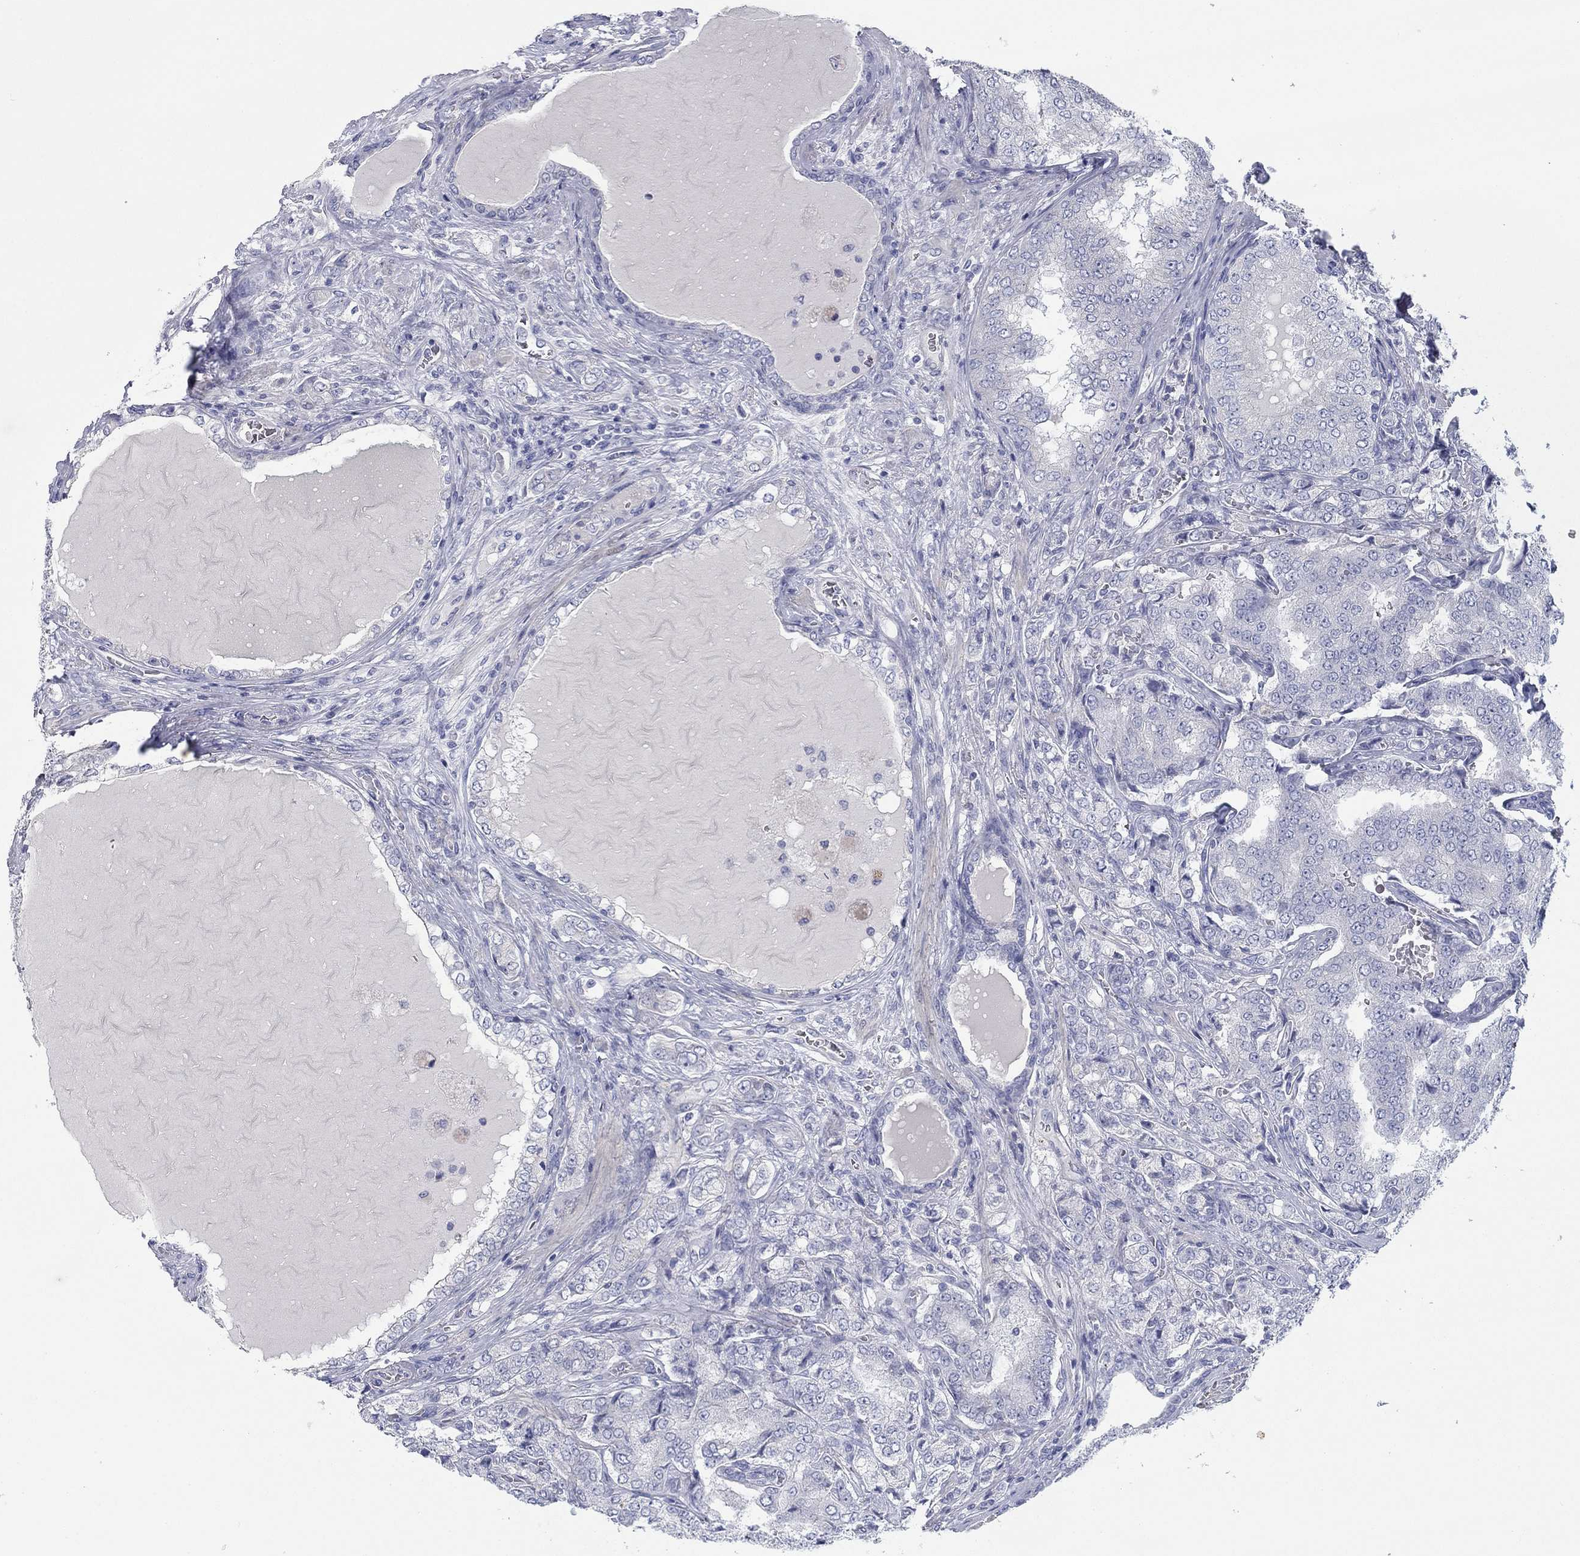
{"staining": {"intensity": "negative", "quantity": "none", "location": "none"}, "tissue": "prostate cancer", "cell_type": "Tumor cells", "image_type": "cancer", "snomed": [{"axis": "morphology", "description": "Adenocarcinoma, NOS"}, {"axis": "topography", "description": "Prostate"}], "caption": "An IHC micrograph of prostate cancer is shown. There is no staining in tumor cells of prostate cancer.", "gene": "APOC3", "patient": {"sex": "male", "age": 65}}